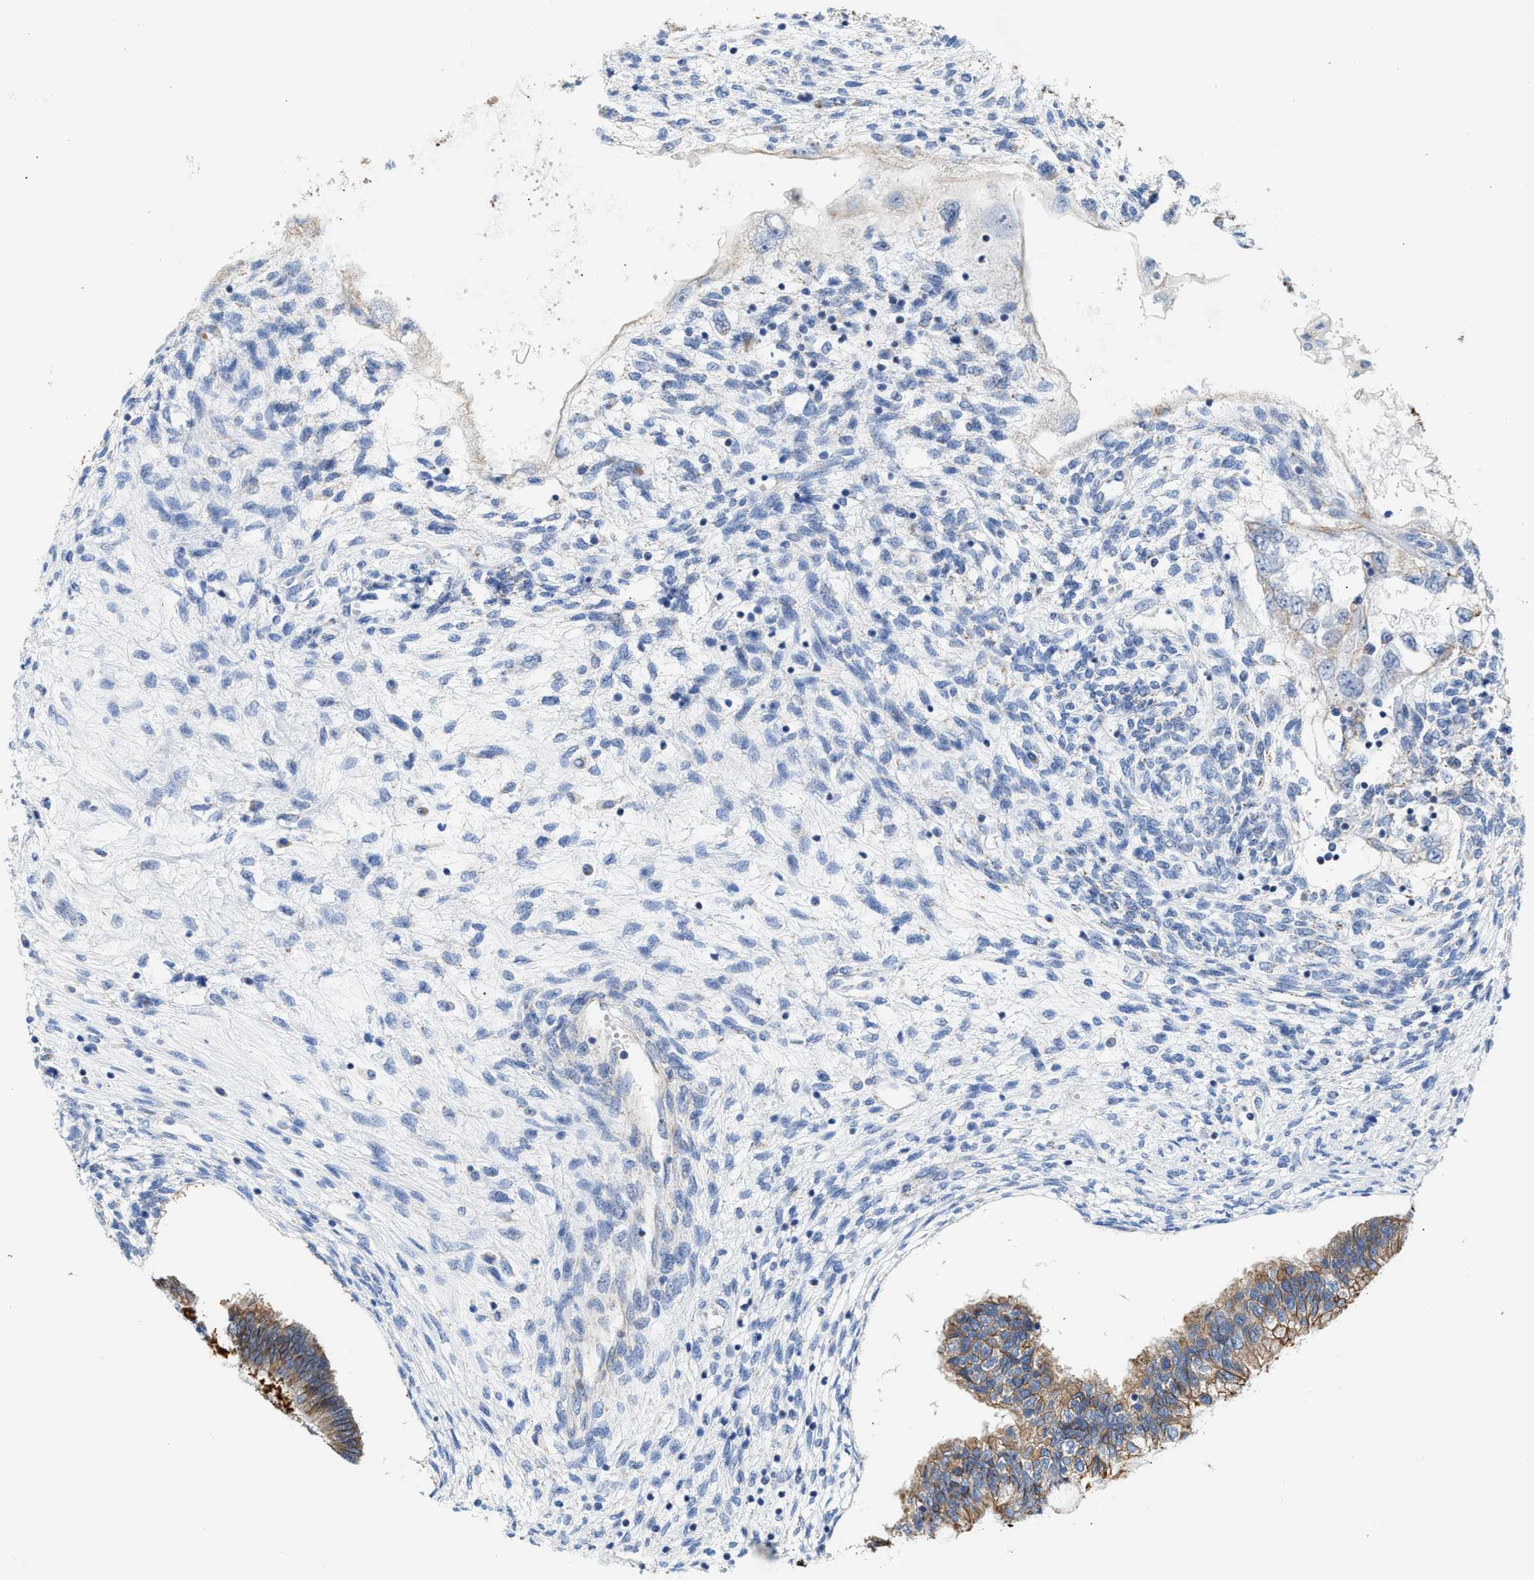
{"staining": {"intensity": "moderate", "quantity": "<25%", "location": "cytoplasmic/membranous"}, "tissue": "testis cancer", "cell_type": "Tumor cells", "image_type": "cancer", "snomed": [{"axis": "morphology", "description": "Seminoma, NOS"}, {"axis": "topography", "description": "Testis"}], "caption": "Tumor cells show low levels of moderate cytoplasmic/membranous staining in approximately <25% of cells in human testis seminoma.", "gene": "JAG1", "patient": {"sex": "male", "age": 28}}